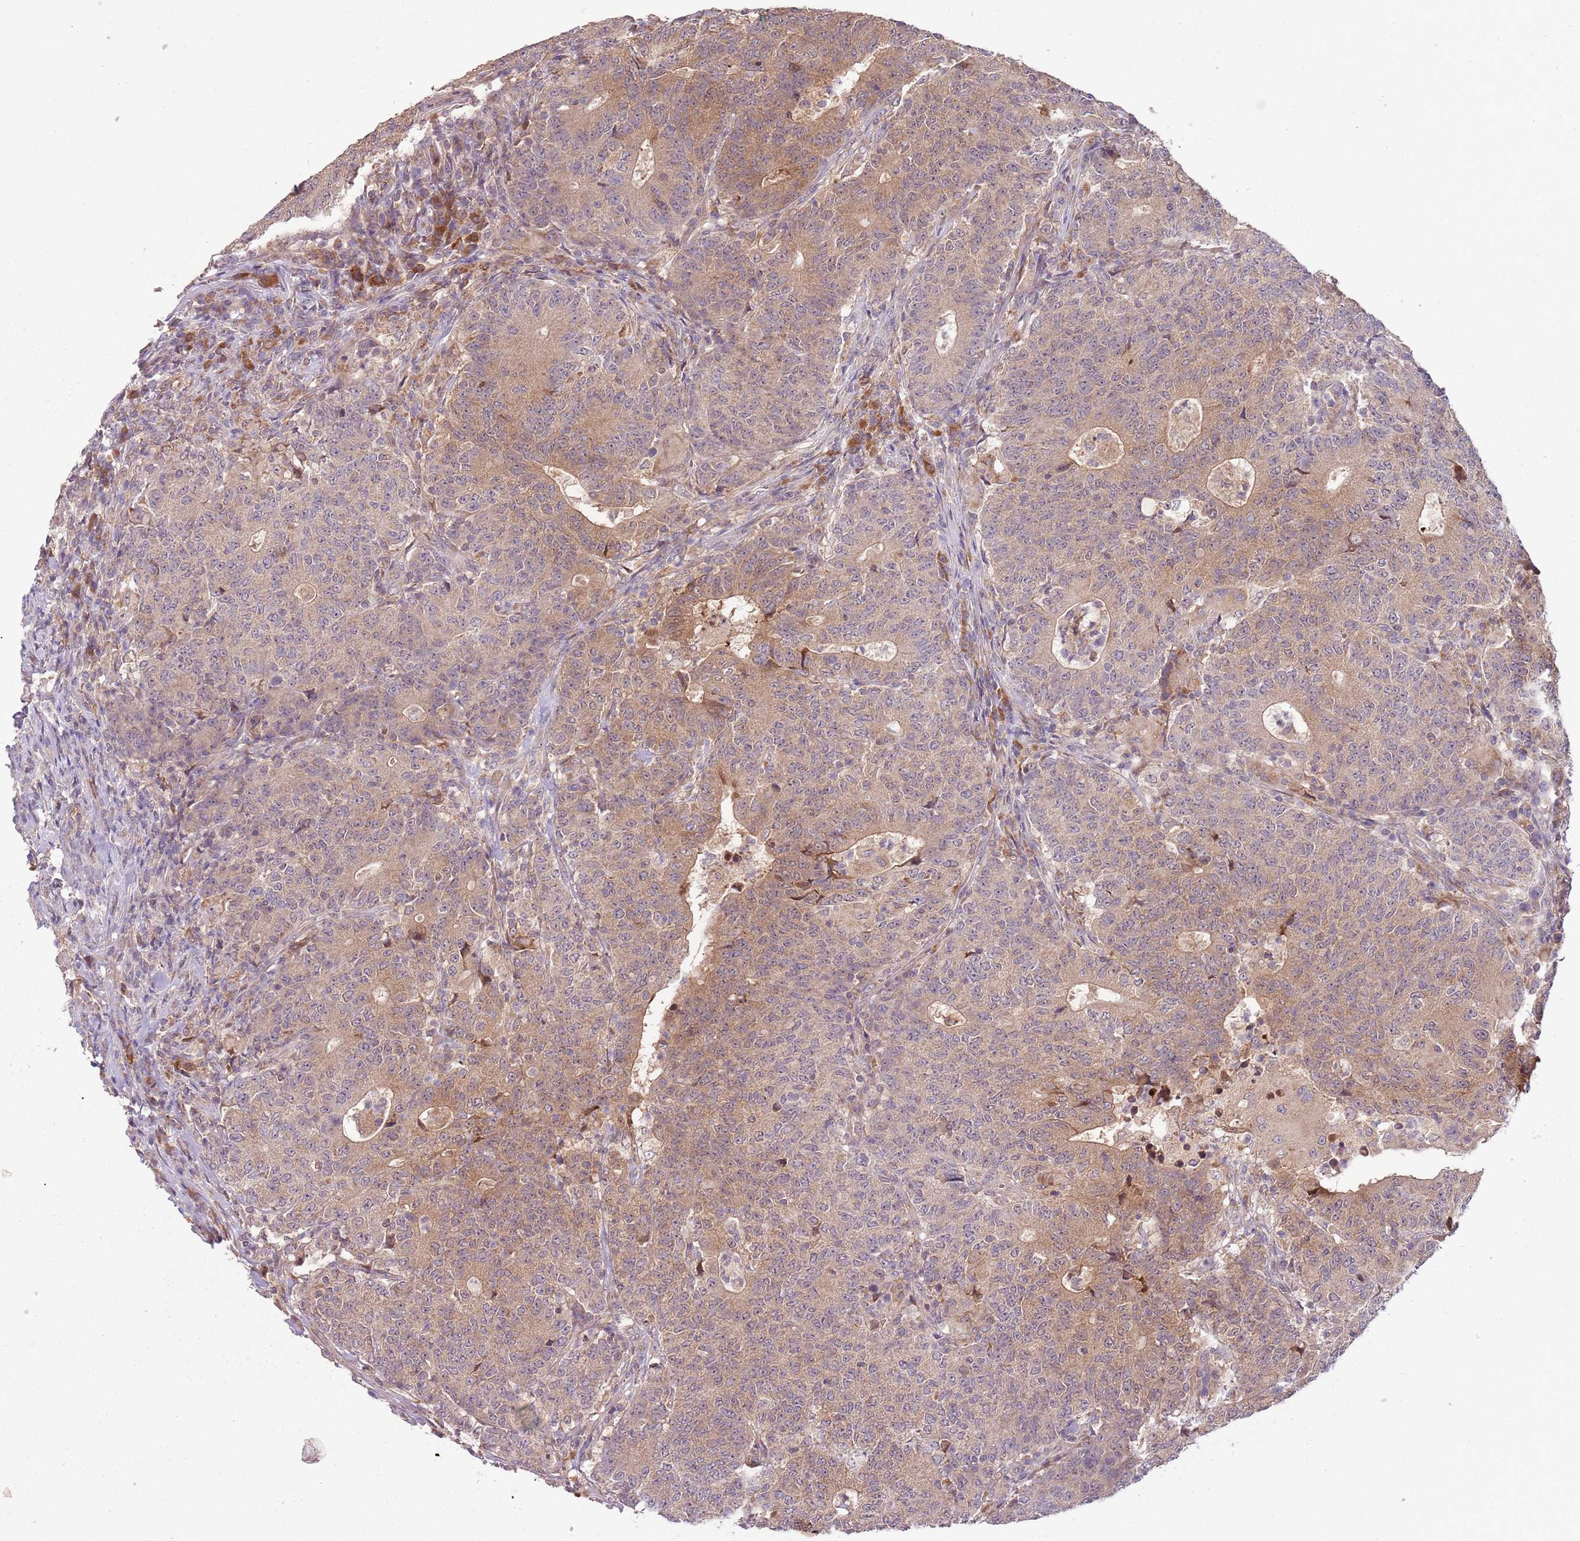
{"staining": {"intensity": "moderate", "quantity": ">75%", "location": "cytoplasmic/membranous"}, "tissue": "colorectal cancer", "cell_type": "Tumor cells", "image_type": "cancer", "snomed": [{"axis": "morphology", "description": "Adenocarcinoma, NOS"}, {"axis": "topography", "description": "Colon"}], "caption": "Immunohistochemistry micrograph of adenocarcinoma (colorectal) stained for a protein (brown), which exhibits medium levels of moderate cytoplasmic/membranous staining in approximately >75% of tumor cells.", "gene": "FECH", "patient": {"sex": "female", "age": 75}}